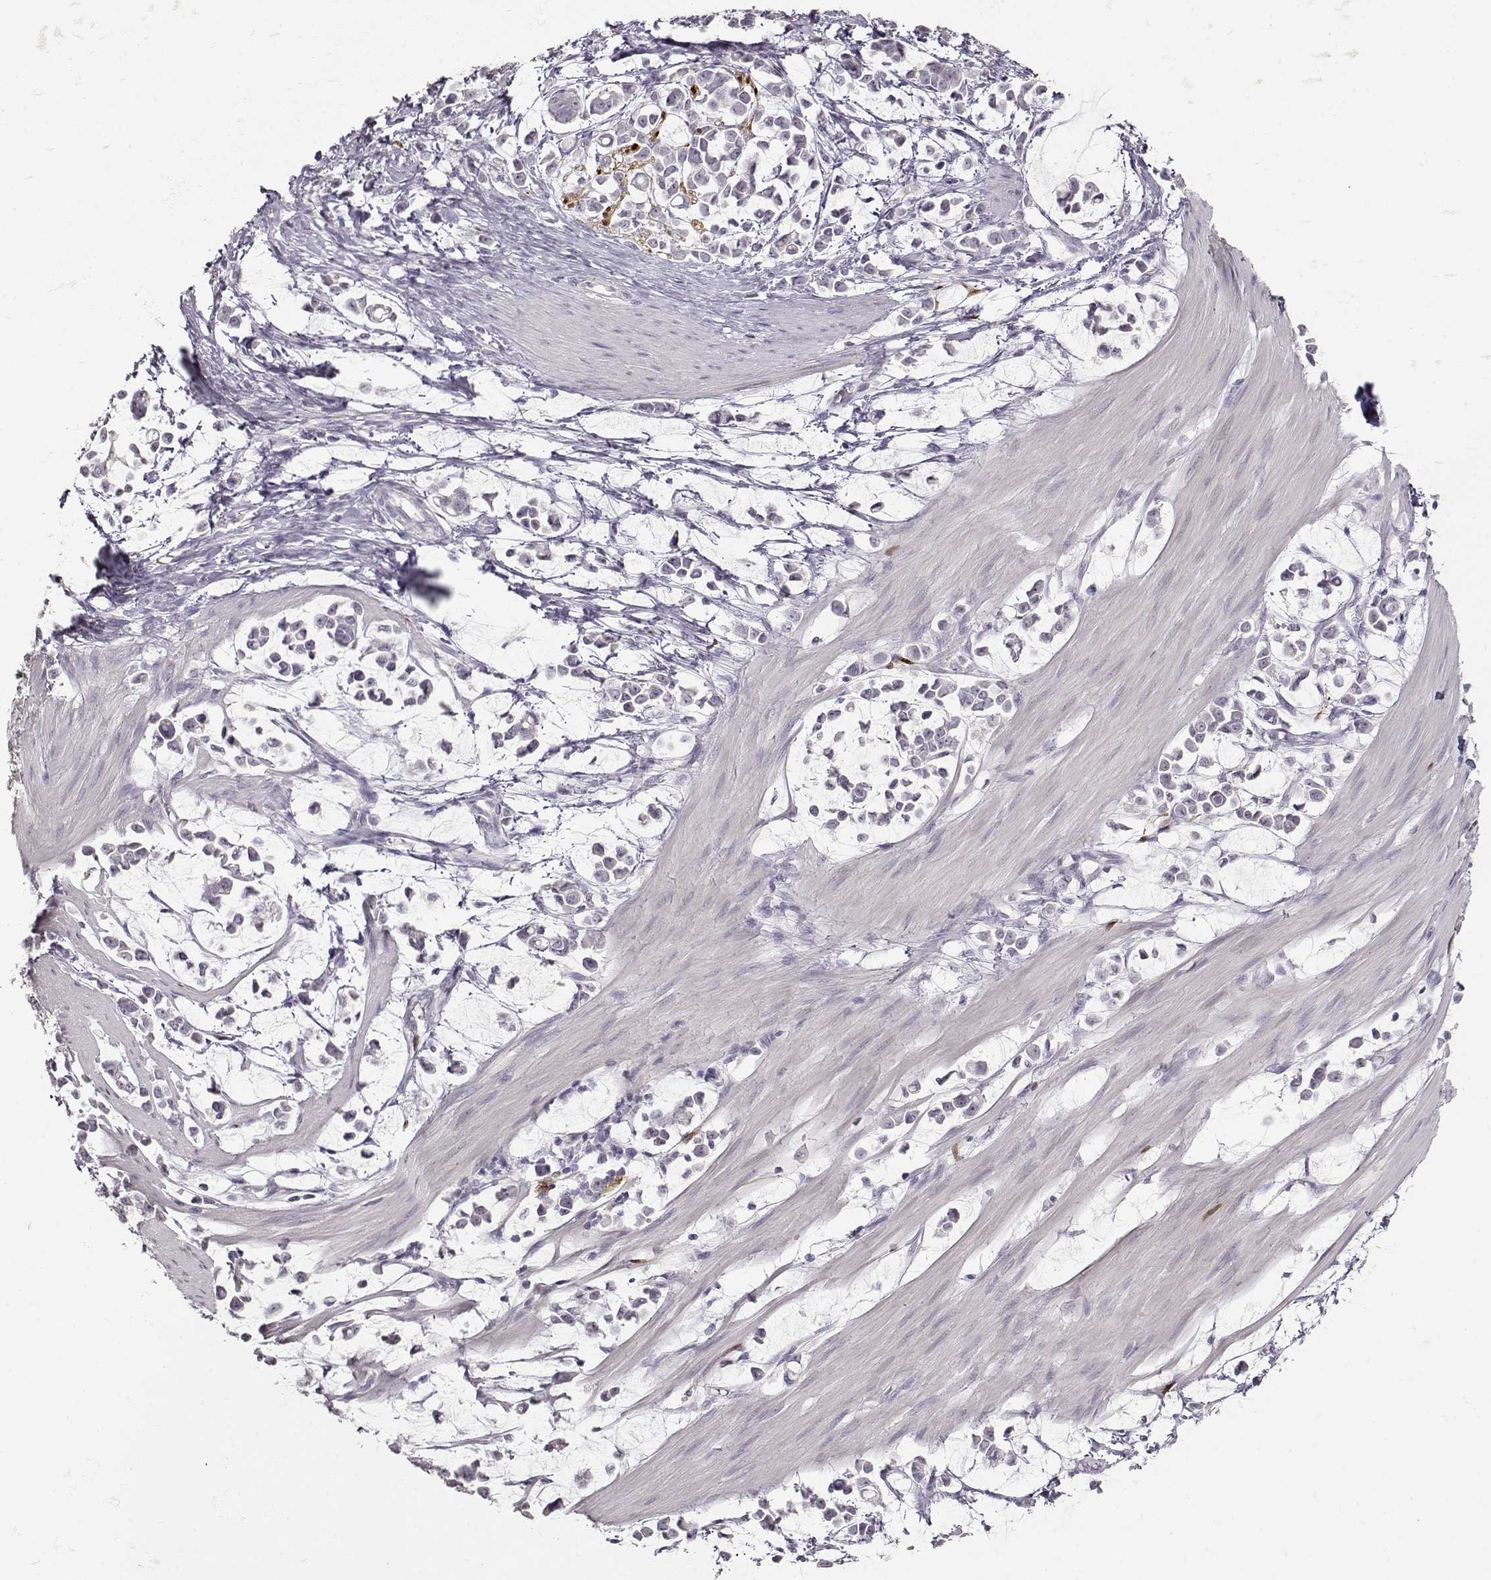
{"staining": {"intensity": "negative", "quantity": "none", "location": "none"}, "tissue": "stomach cancer", "cell_type": "Tumor cells", "image_type": "cancer", "snomed": [{"axis": "morphology", "description": "Adenocarcinoma, NOS"}, {"axis": "topography", "description": "Stomach"}], "caption": "Immunohistochemical staining of human adenocarcinoma (stomach) reveals no significant positivity in tumor cells.", "gene": "S100B", "patient": {"sex": "male", "age": 82}}